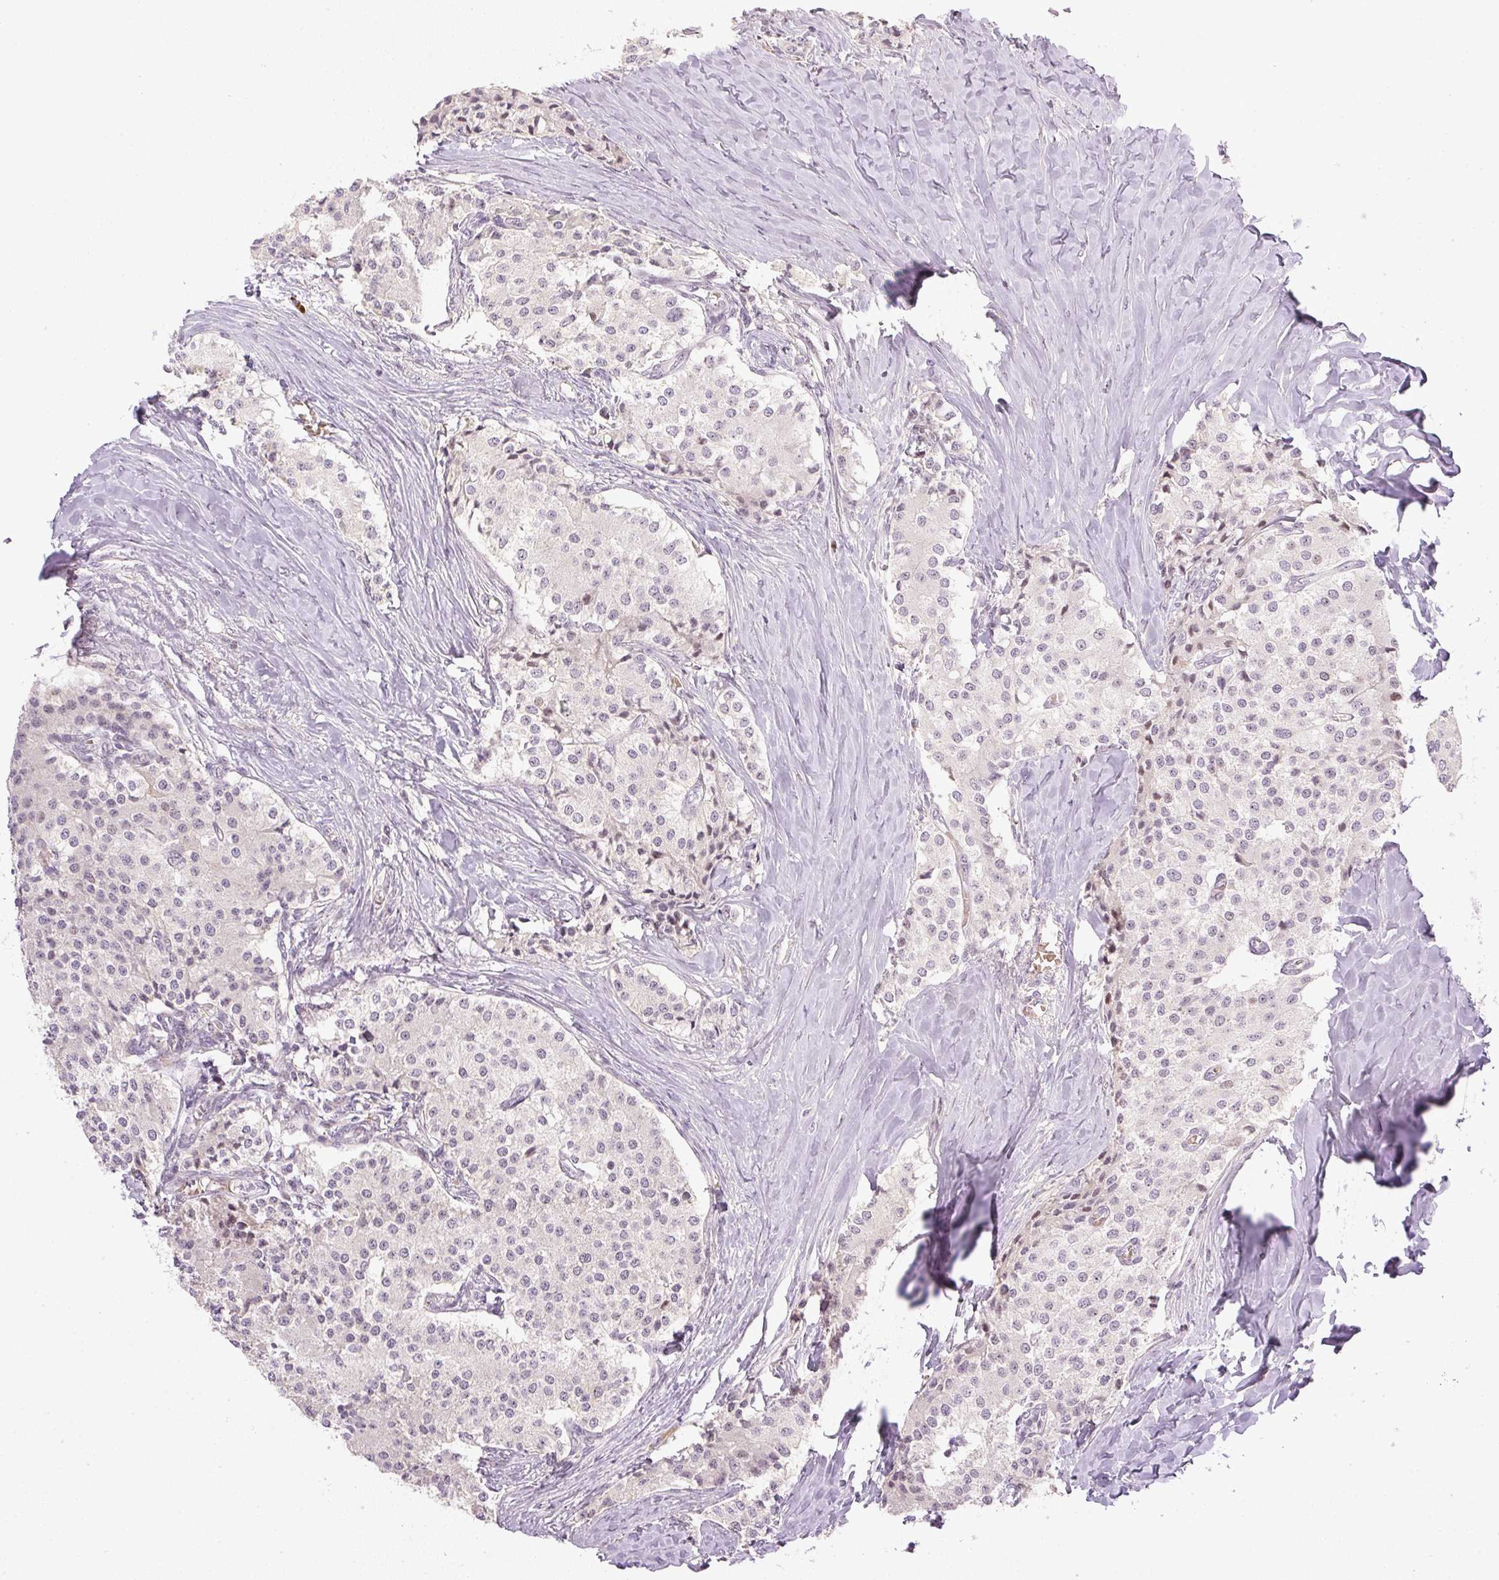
{"staining": {"intensity": "weak", "quantity": "<25%", "location": "nuclear"}, "tissue": "carcinoid", "cell_type": "Tumor cells", "image_type": "cancer", "snomed": [{"axis": "morphology", "description": "Carcinoid, malignant, NOS"}, {"axis": "topography", "description": "Colon"}], "caption": "Image shows no significant protein expression in tumor cells of carcinoid. (DAB (3,3'-diaminobenzidine) immunohistochemistry visualized using brightfield microscopy, high magnification).", "gene": "AAR2", "patient": {"sex": "female", "age": 52}}